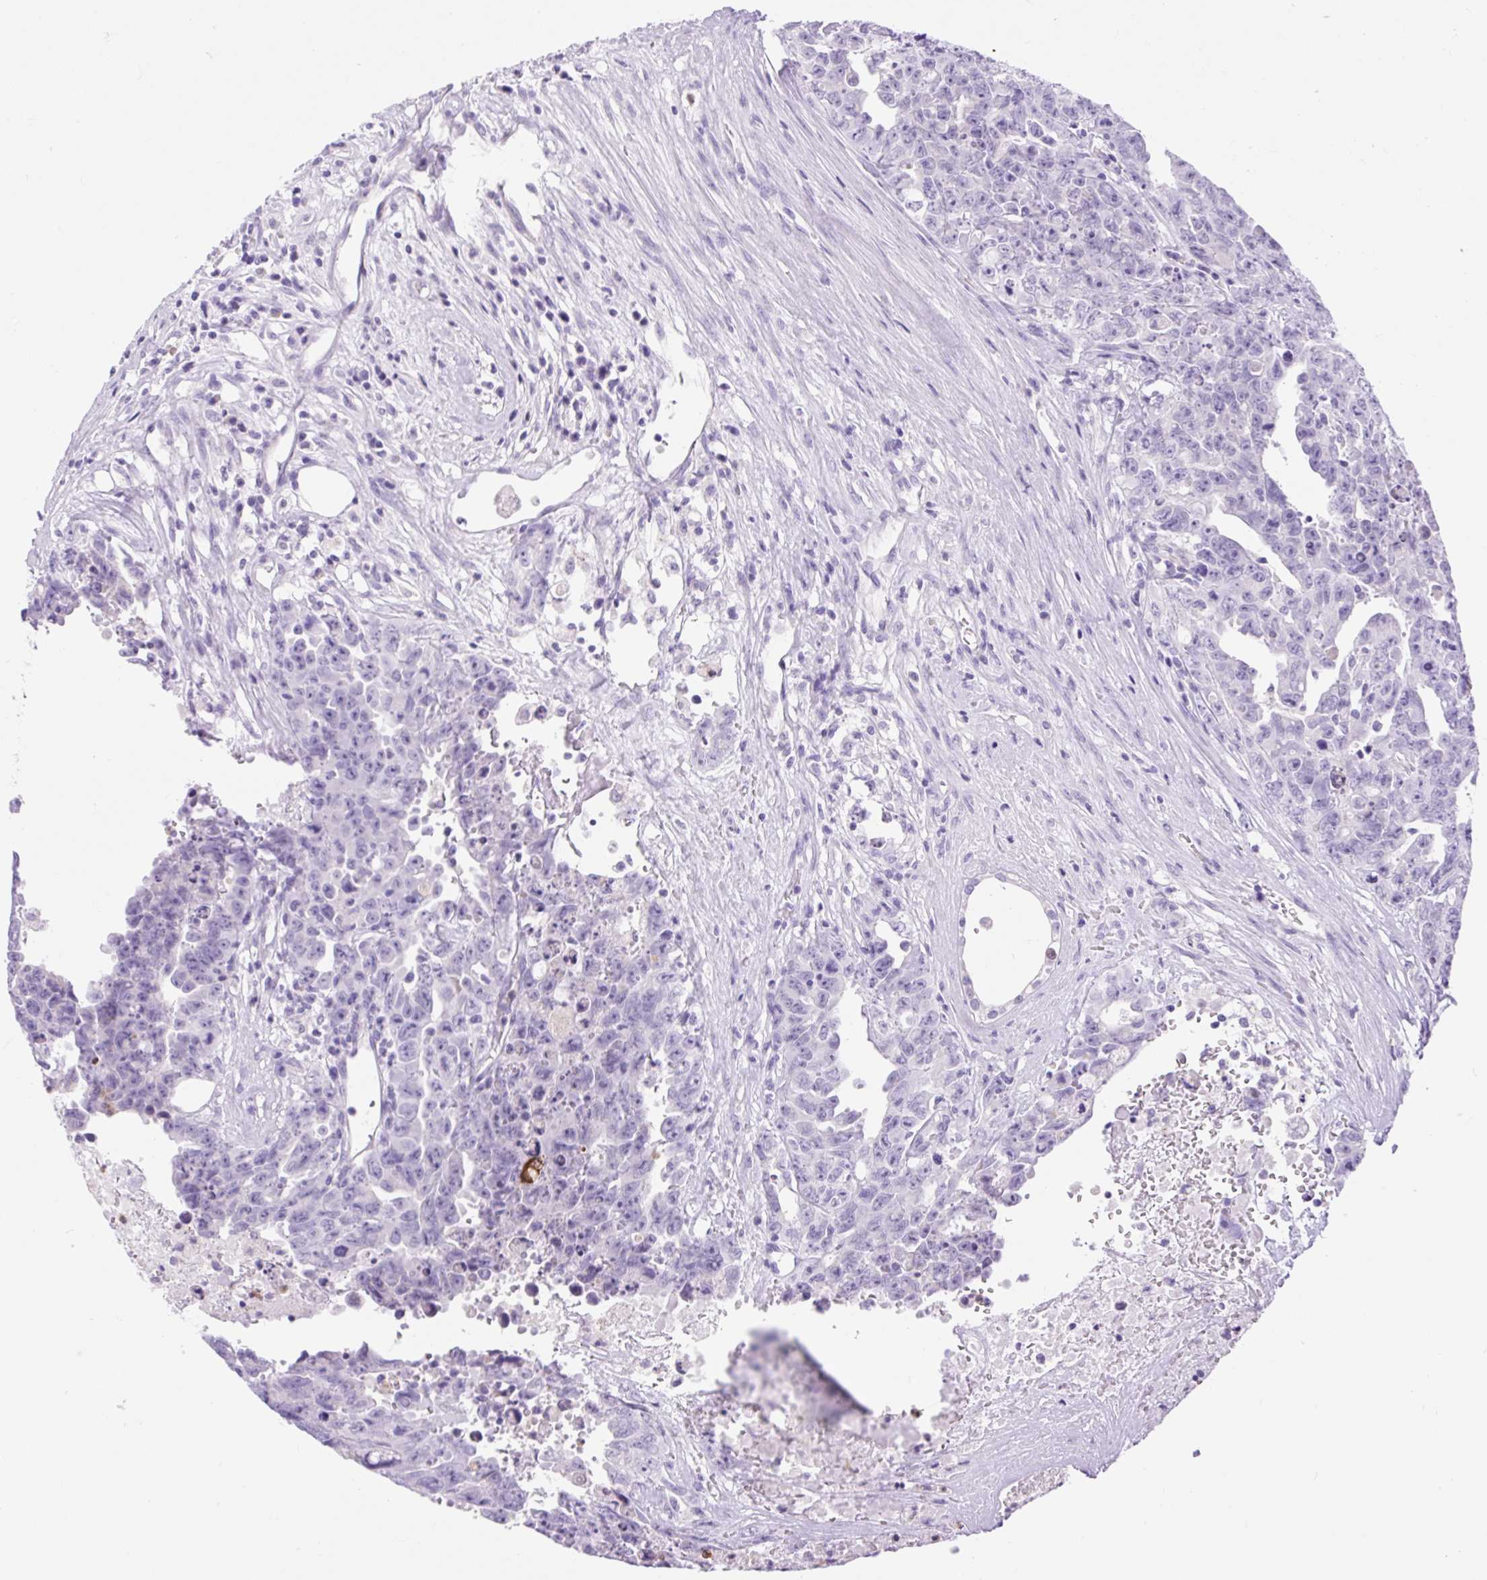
{"staining": {"intensity": "negative", "quantity": "none", "location": "none"}, "tissue": "testis cancer", "cell_type": "Tumor cells", "image_type": "cancer", "snomed": [{"axis": "morphology", "description": "Carcinoma, Embryonal, NOS"}, {"axis": "topography", "description": "Testis"}], "caption": "An image of testis embryonal carcinoma stained for a protein displays no brown staining in tumor cells. (Stains: DAB IHC with hematoxylin counter stain, Microscopy: brightfield microscopy at high magnification).", "gene": "SLC25A40", "patient": {"sex": "male", "age": 24}}